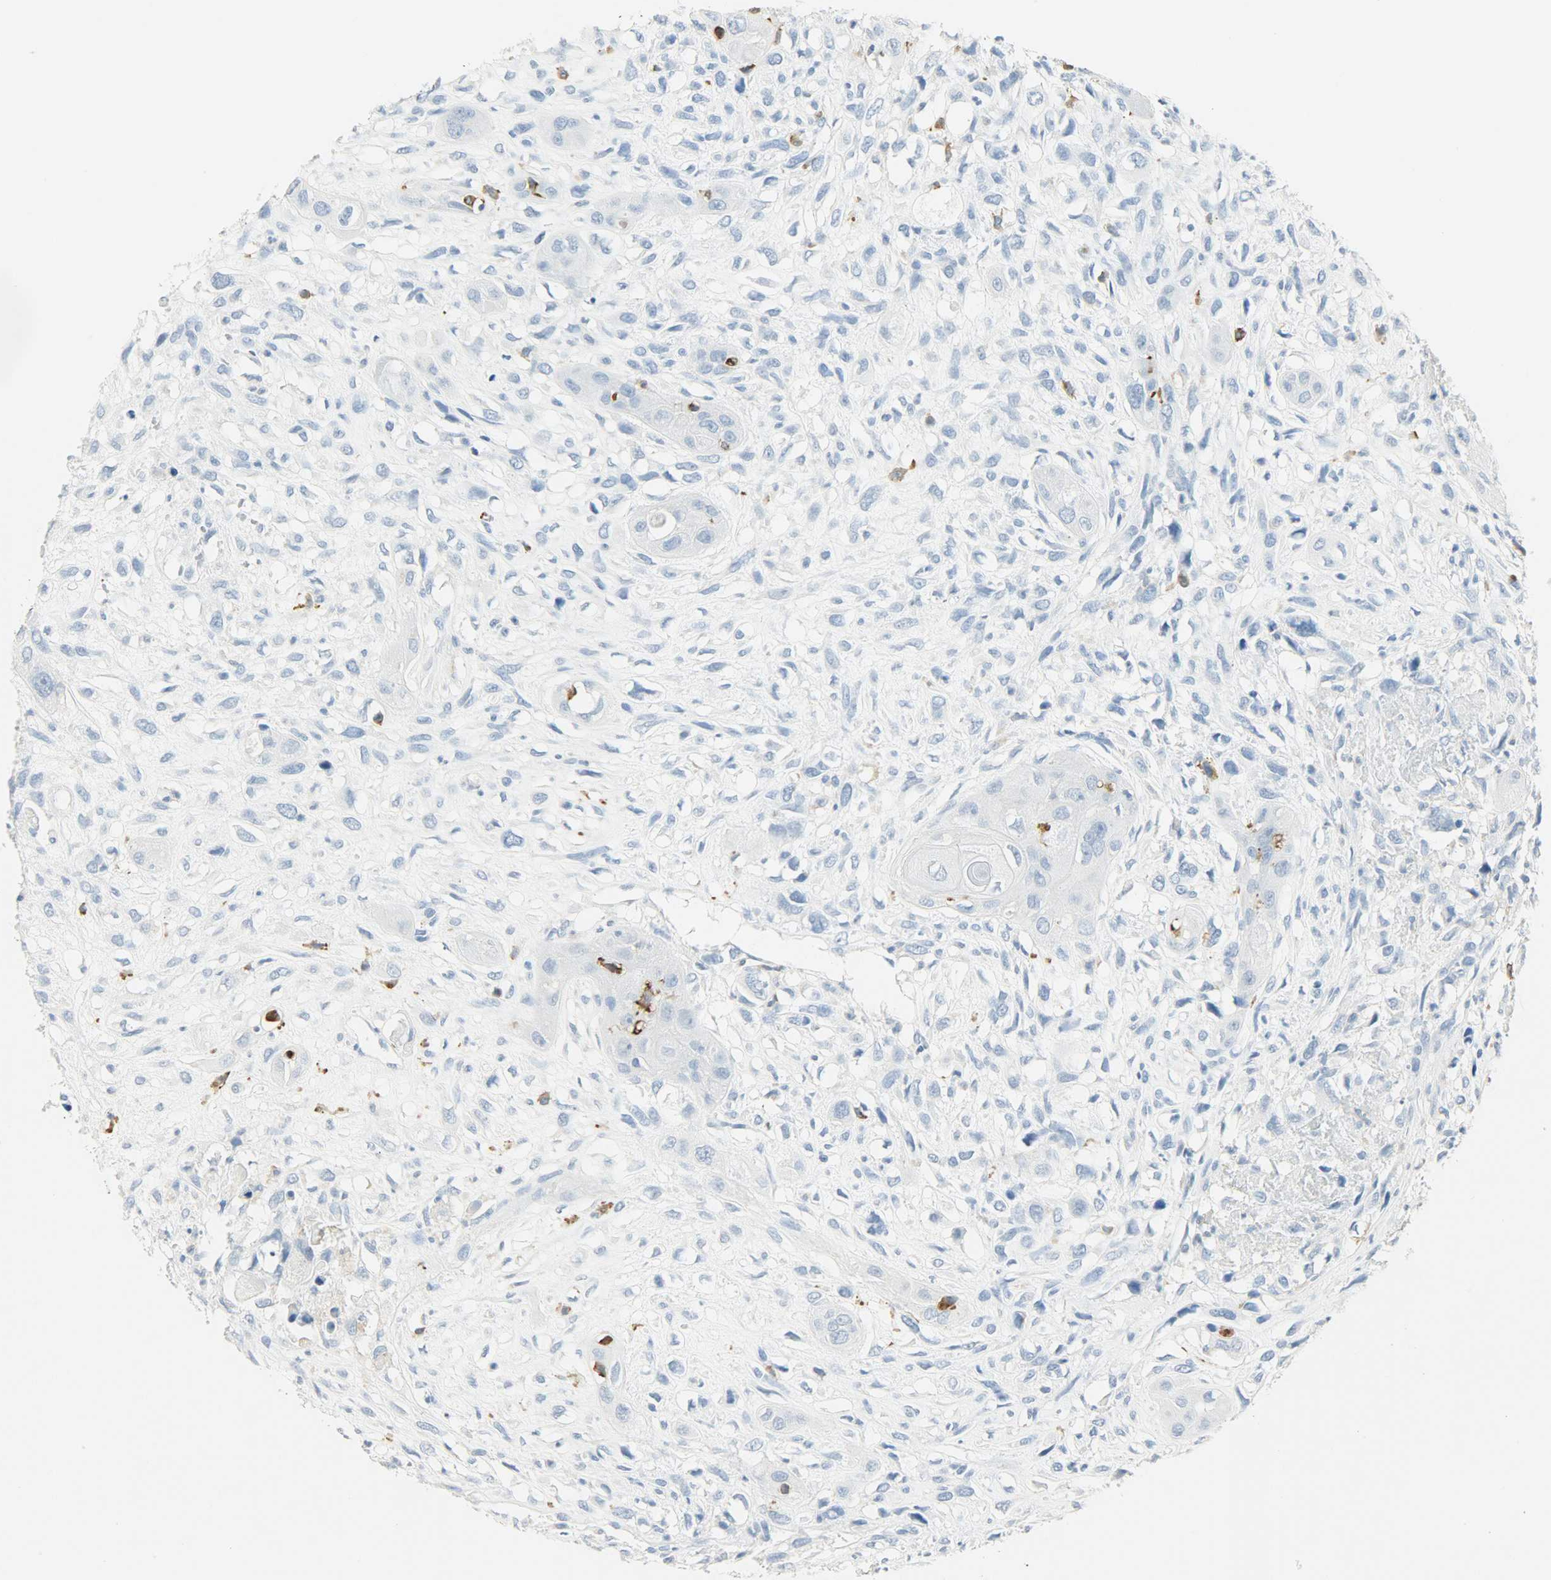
{"staining": {"intensity": "negative", "quantity": "none", "location": "none"}, "tissue": "head and neck cancer", "cell_type": "Tumor cells", "image_type": "cancer", "snomed": [{"axis": "morphology", "description": "Necrosis, NOS"}, {"axis": "morphology", "description": "Neoplasm, malignant, NOS"}, {"axis": "topography", "description": "Salivary gland"}, {"axis": "topography", "description": "Head-Neck"}], "caption": "This is a histopathology image of immunohistochemistry (IHC) staining of malignant neoplasm (head and neck), which shows no expression in tumor cells. (Stains: DAB (3,3'-diaminobenzidine) IHC with hematoxylin counter stain, Microscopy: brightfield microscopy at high magnification).", "gene": "PTPN6", "patient": {"sex": "male", "age": 43}}